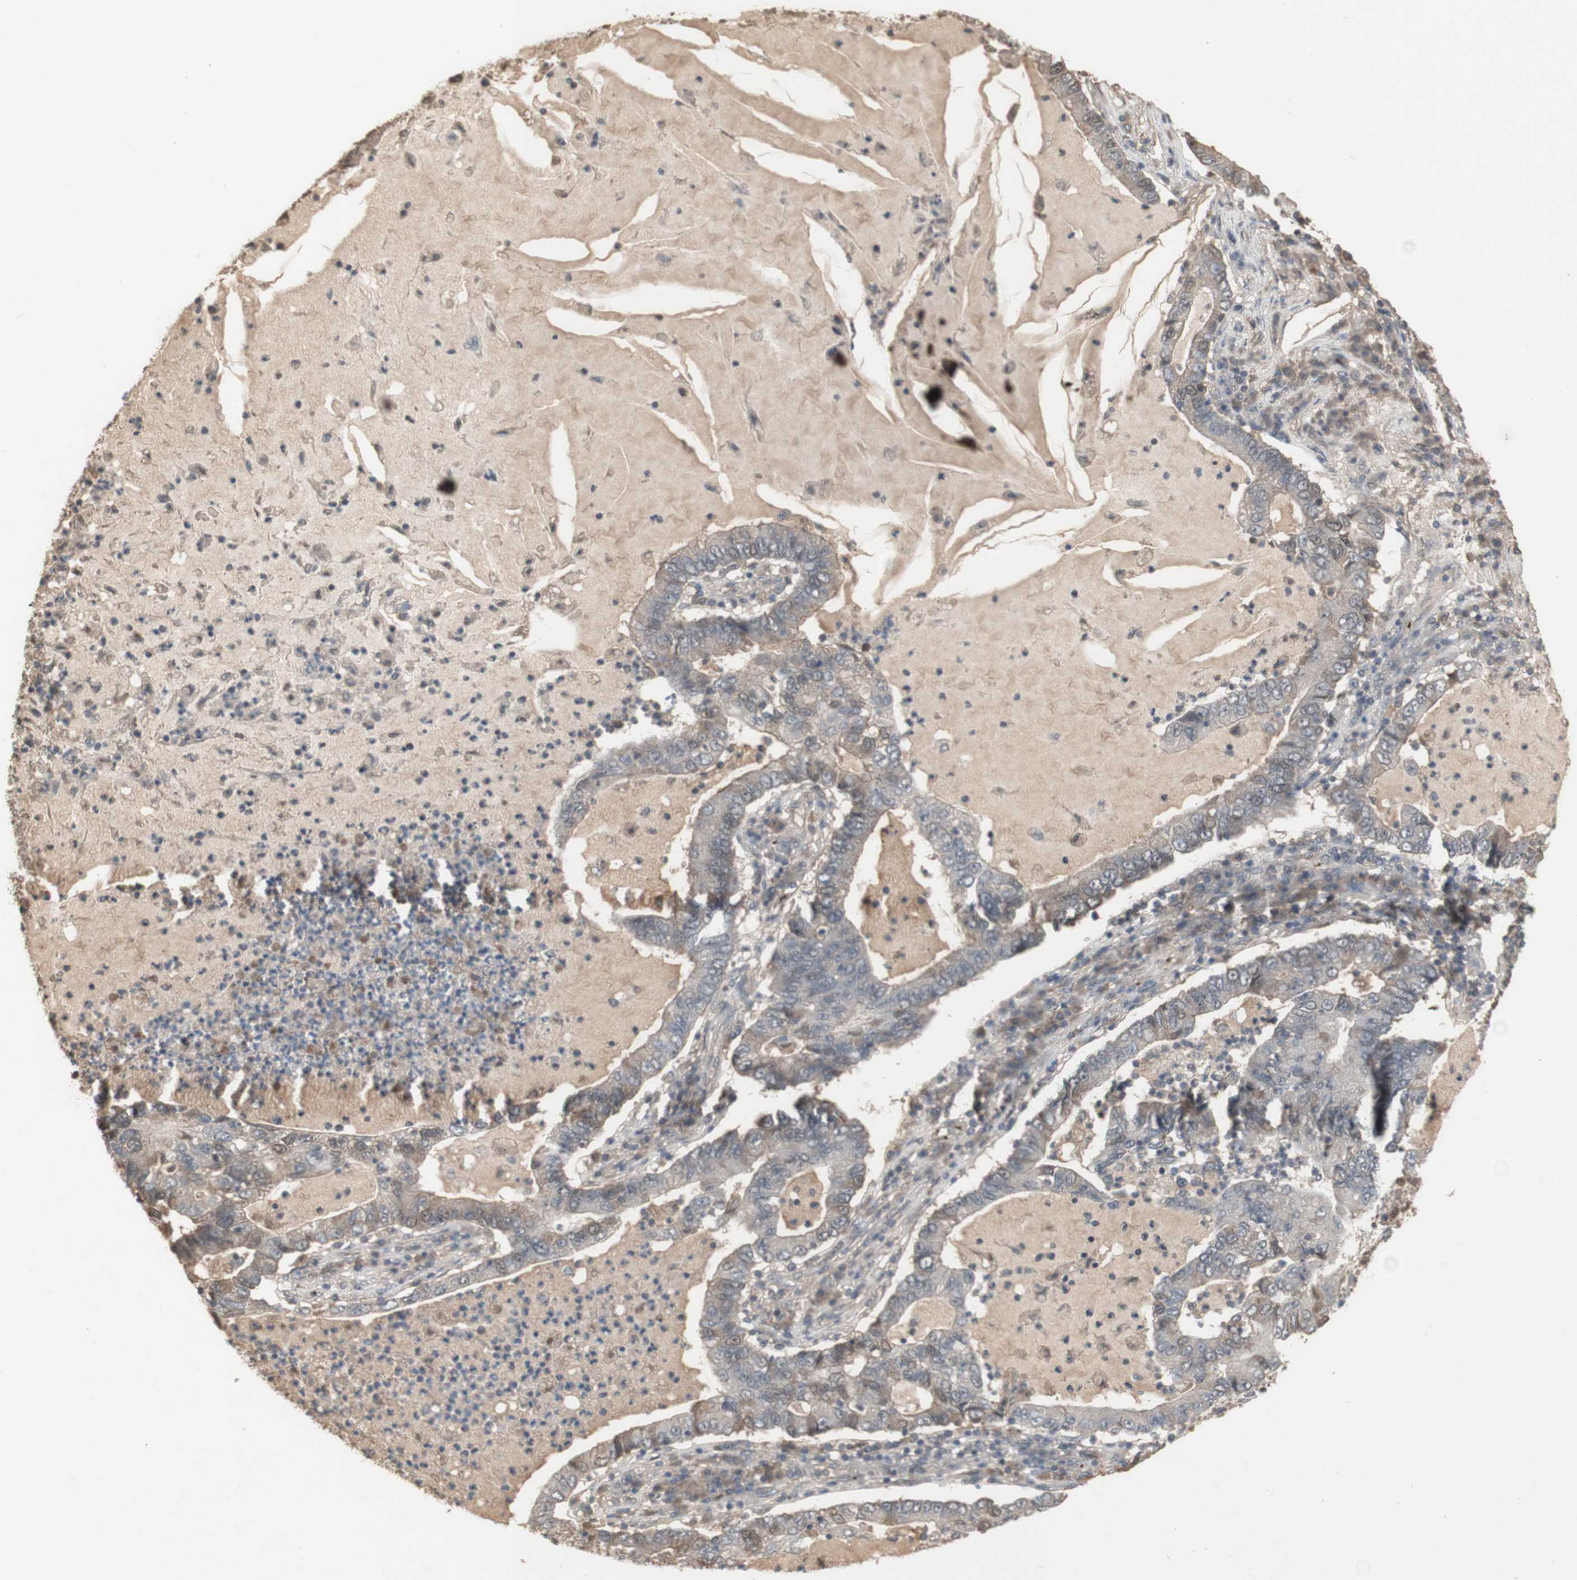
{"staining": {"intensity": "weak", "quantity": ">75%", "location": "cytoplasmic/membranous"}, "tissue": "lung cancer", "cell_type": "Tumor cells", "image_type": "cancer", "snomed": [{"axis": "morphology", "description": "Adenocarcinoma, NOS"}, {"axis": "topography", "description": "Lung"}], "caption": "Protein analysis of lung cancer (adenocarcinoma) tissue demonstrates weak cytoplasmic/membranous positivity in approximately >75% of tumor cells. The staining was performed using DAB, with brown indicating positive protein expression. Nuclei are stained blue with hematoxylin.", "gene": "ALOX12", "patient": {"sex": "female", "age": 51}}